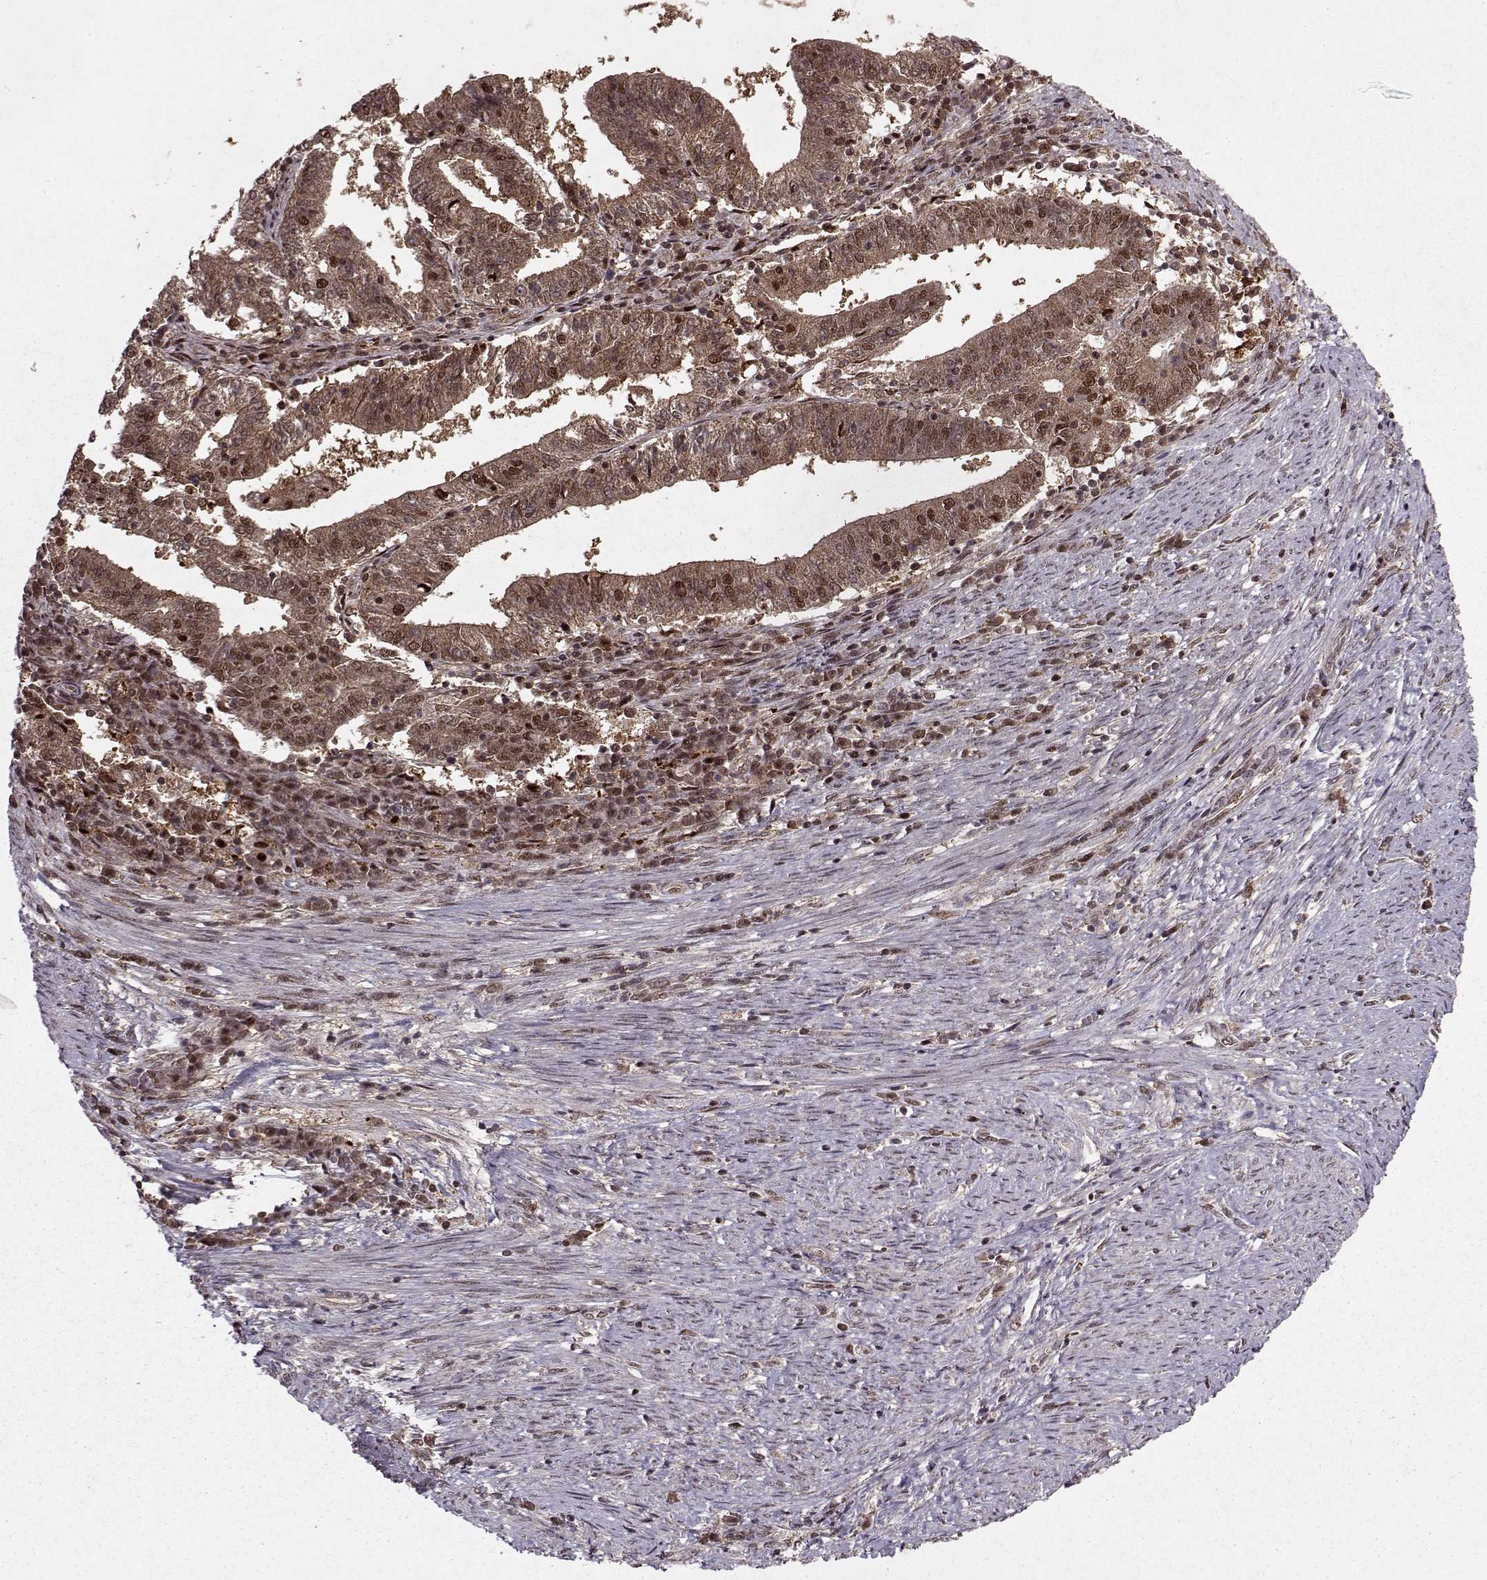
{"staining": {"intensity": "moderate", "quantity": ">75%", "location": "cytoplasmic/membranous"}, "tissue": "endometrial cancer", "cell_type": "Tumor cells", "image_type": "cancer", "snomed": [{"axis": "morphology", "description": "Adenocarcinoma, NOS"}, {"axis": "topography", "description": "Endometrium"}], "caption": "Human endometrial cancer (adenocarcinoma) stained with a brown dye demonstrates moderate cytoplasmic/membranous positive expression in approximately >75% of tumor cells.", "gene": "PSMA7", "patient": {"sex": "female", "age": 82}}